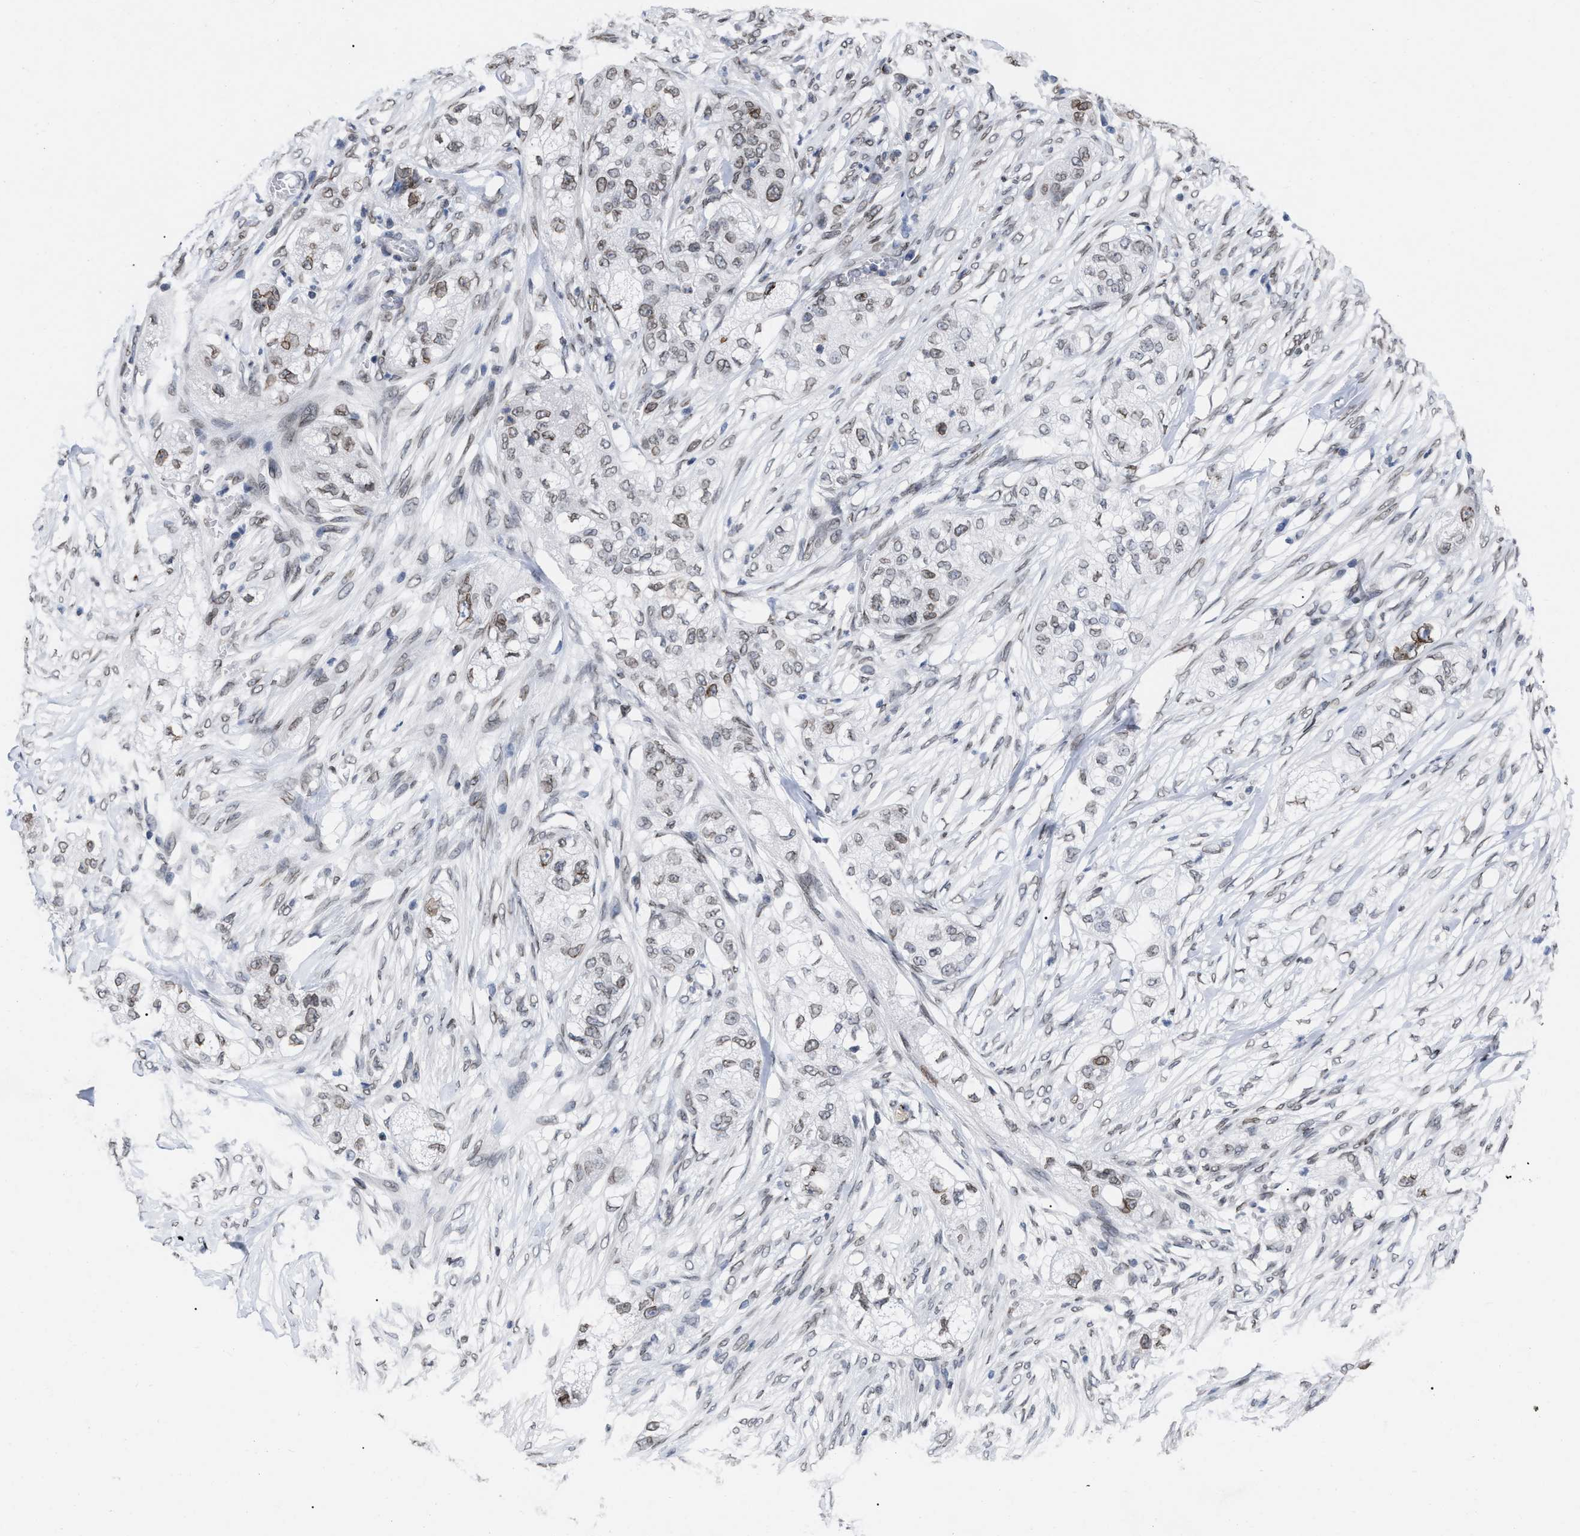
{"staining": {"intensity": "weak", "quantity": "25%-75%", "location": "cytoplasmic/membranous,nuclear"}, "tissue": "pancreatic cancer", "cell_type": "Tumor cells", "image_type": "cancer", "snomed": [{"axis": "morphology", "description": "Adenocarcinoma, NOS"}, {"axis": "topography", "description": "Pancreas"}], "caption": "DAB immunohistochemical staining of human pancreatic adenocarcinoma reveals weak cytoplasmic/membranous and nuclear protein staining in about 25%-75% of tumor cells. The staining is performed using DAB (3,3'-diaminobenzidine) brown chromogen to label protein expression. The nuclei are counter-stained blue using hematoxylin.", "gene": "TPR", "patient": {"sex": "female", "age": 78}}